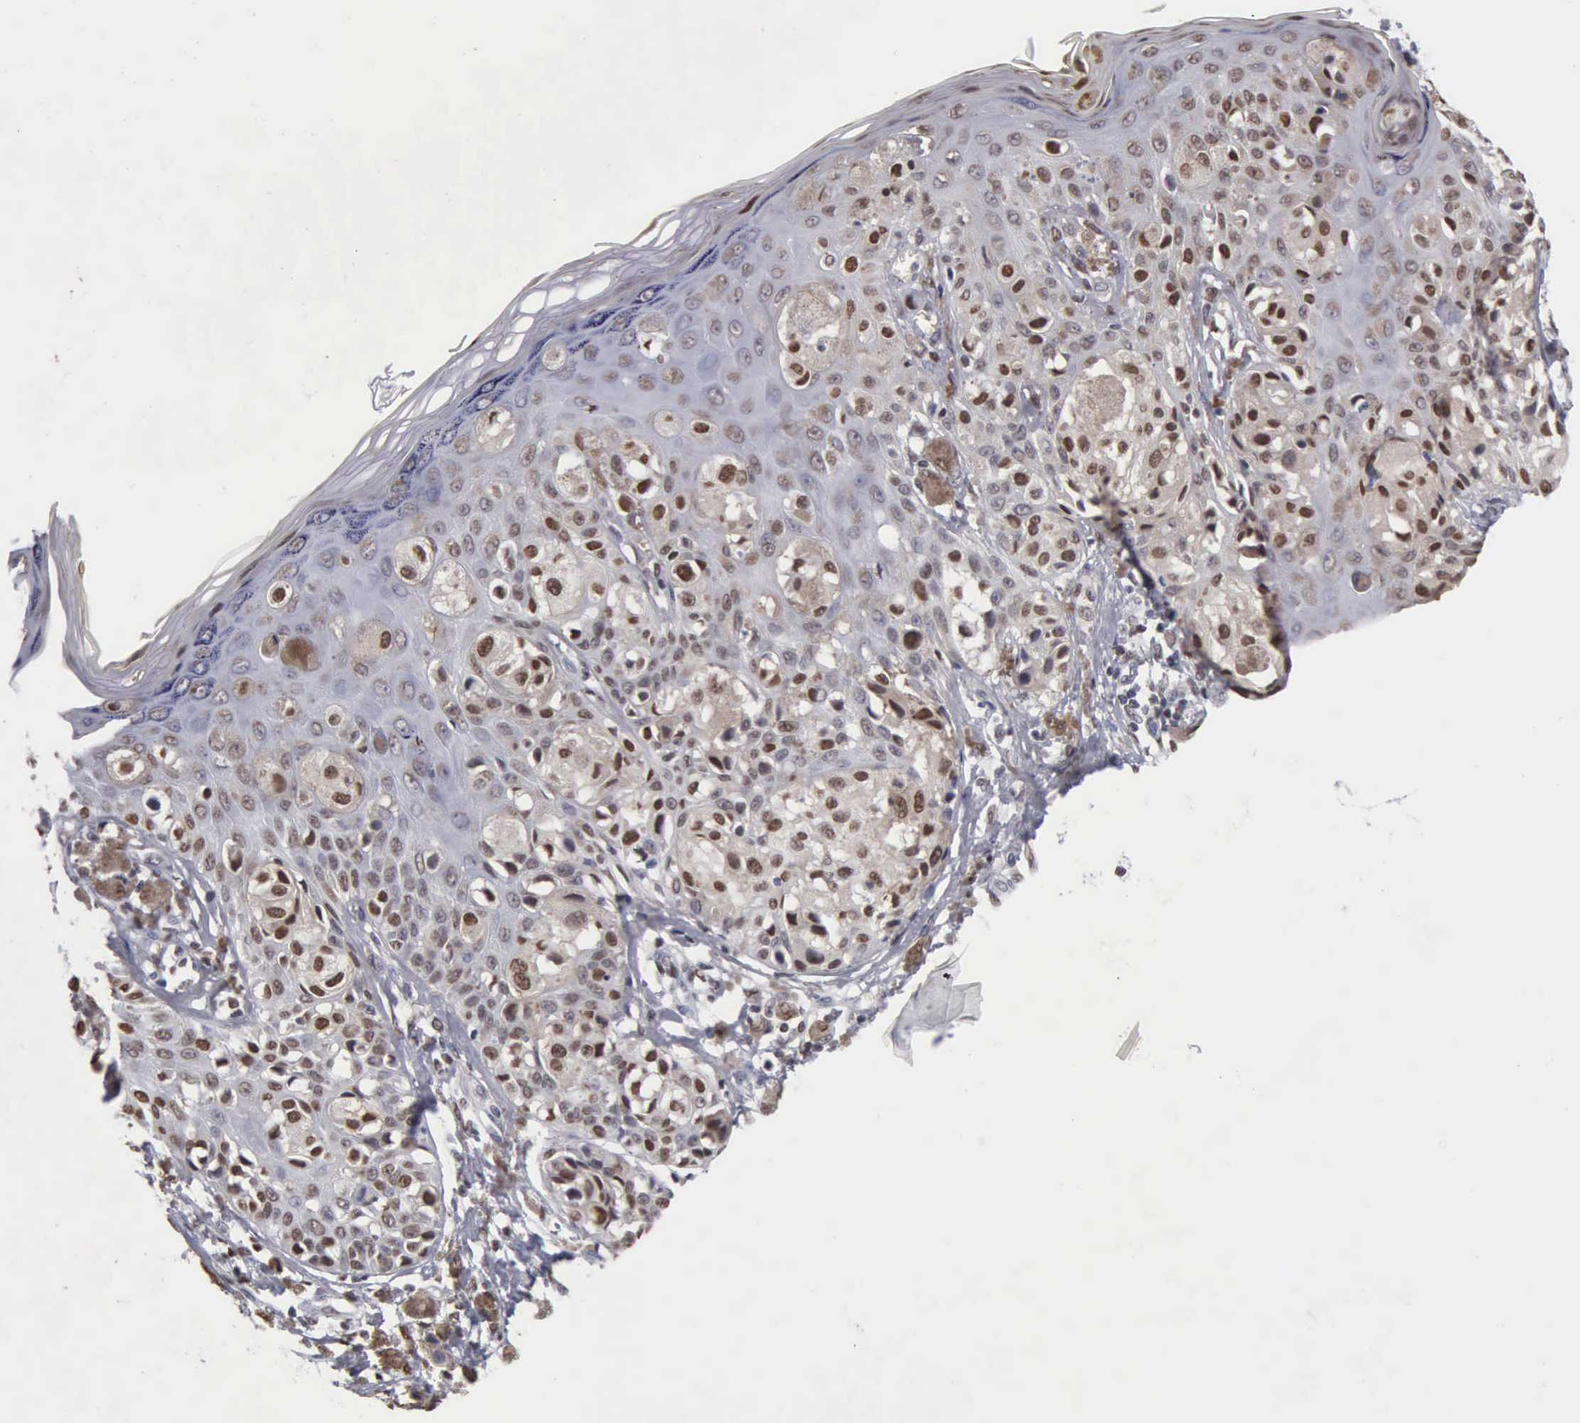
{"staining": {"intensity": "strong", "quantity": ">75%", "location": "nuclear"}, "tissue": "melanoma", "cell_type": "Tumor cells", "image_type": "cancer", "snomed": [{"axis": "morphology", "description": "Malignant melanoma, NOS"}, {"axis": "topography", "description": "Skin"}], "caption": "Immunohistochemistry staining of melanoma, which demonstrates high levels of strong nuclear positivity in about >75% of tumor cells indicating strong nuclear protein expression. The staining was performed using DAB (brown) for protein detection and nuclei were counterstained in hematoxylin (blue).", "gene": "CCNG1", "patient": {"sex": "female", "age": 55}}